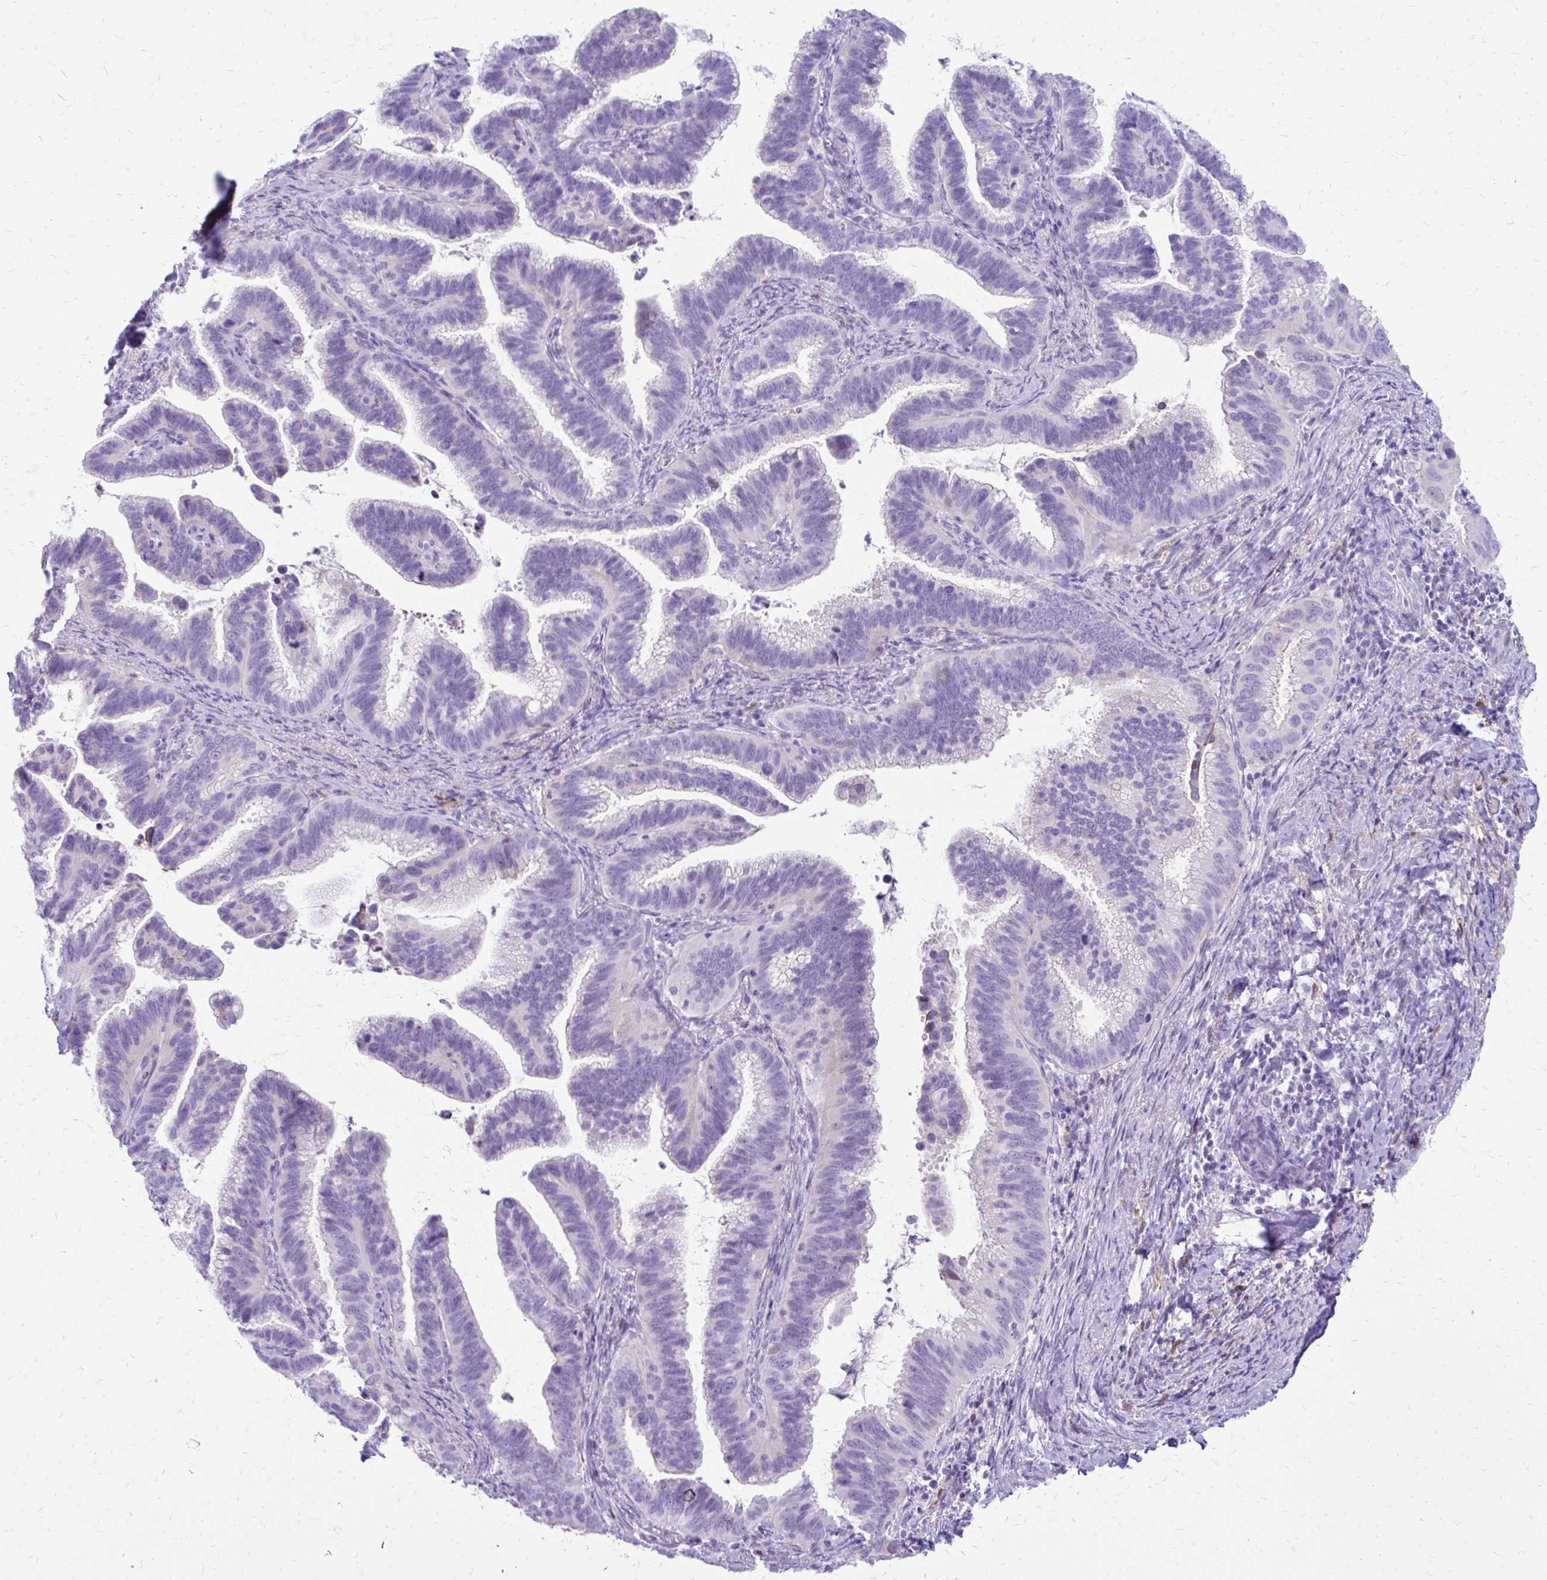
{"staining": {"intensity": "negative", "quantity": "none", "location": "none"}, "tissue": "cervical cancer", "cell_type": "Tumor cells", "image_type": "cancer", "snomed": [{"axis": "morphology", "description": "Adenocarcinoma, NOS"}, {"axis": "topography", "description": "Cervix"}], "caption": "High power microscopy photomicrograph of an immunohistochemistry histopathology image of cervical adenocarcinoma, revealing no significant staining in tumor cells.", "gene": "SIGLEC11", "patient": {"sex": "female", "age": 61}}